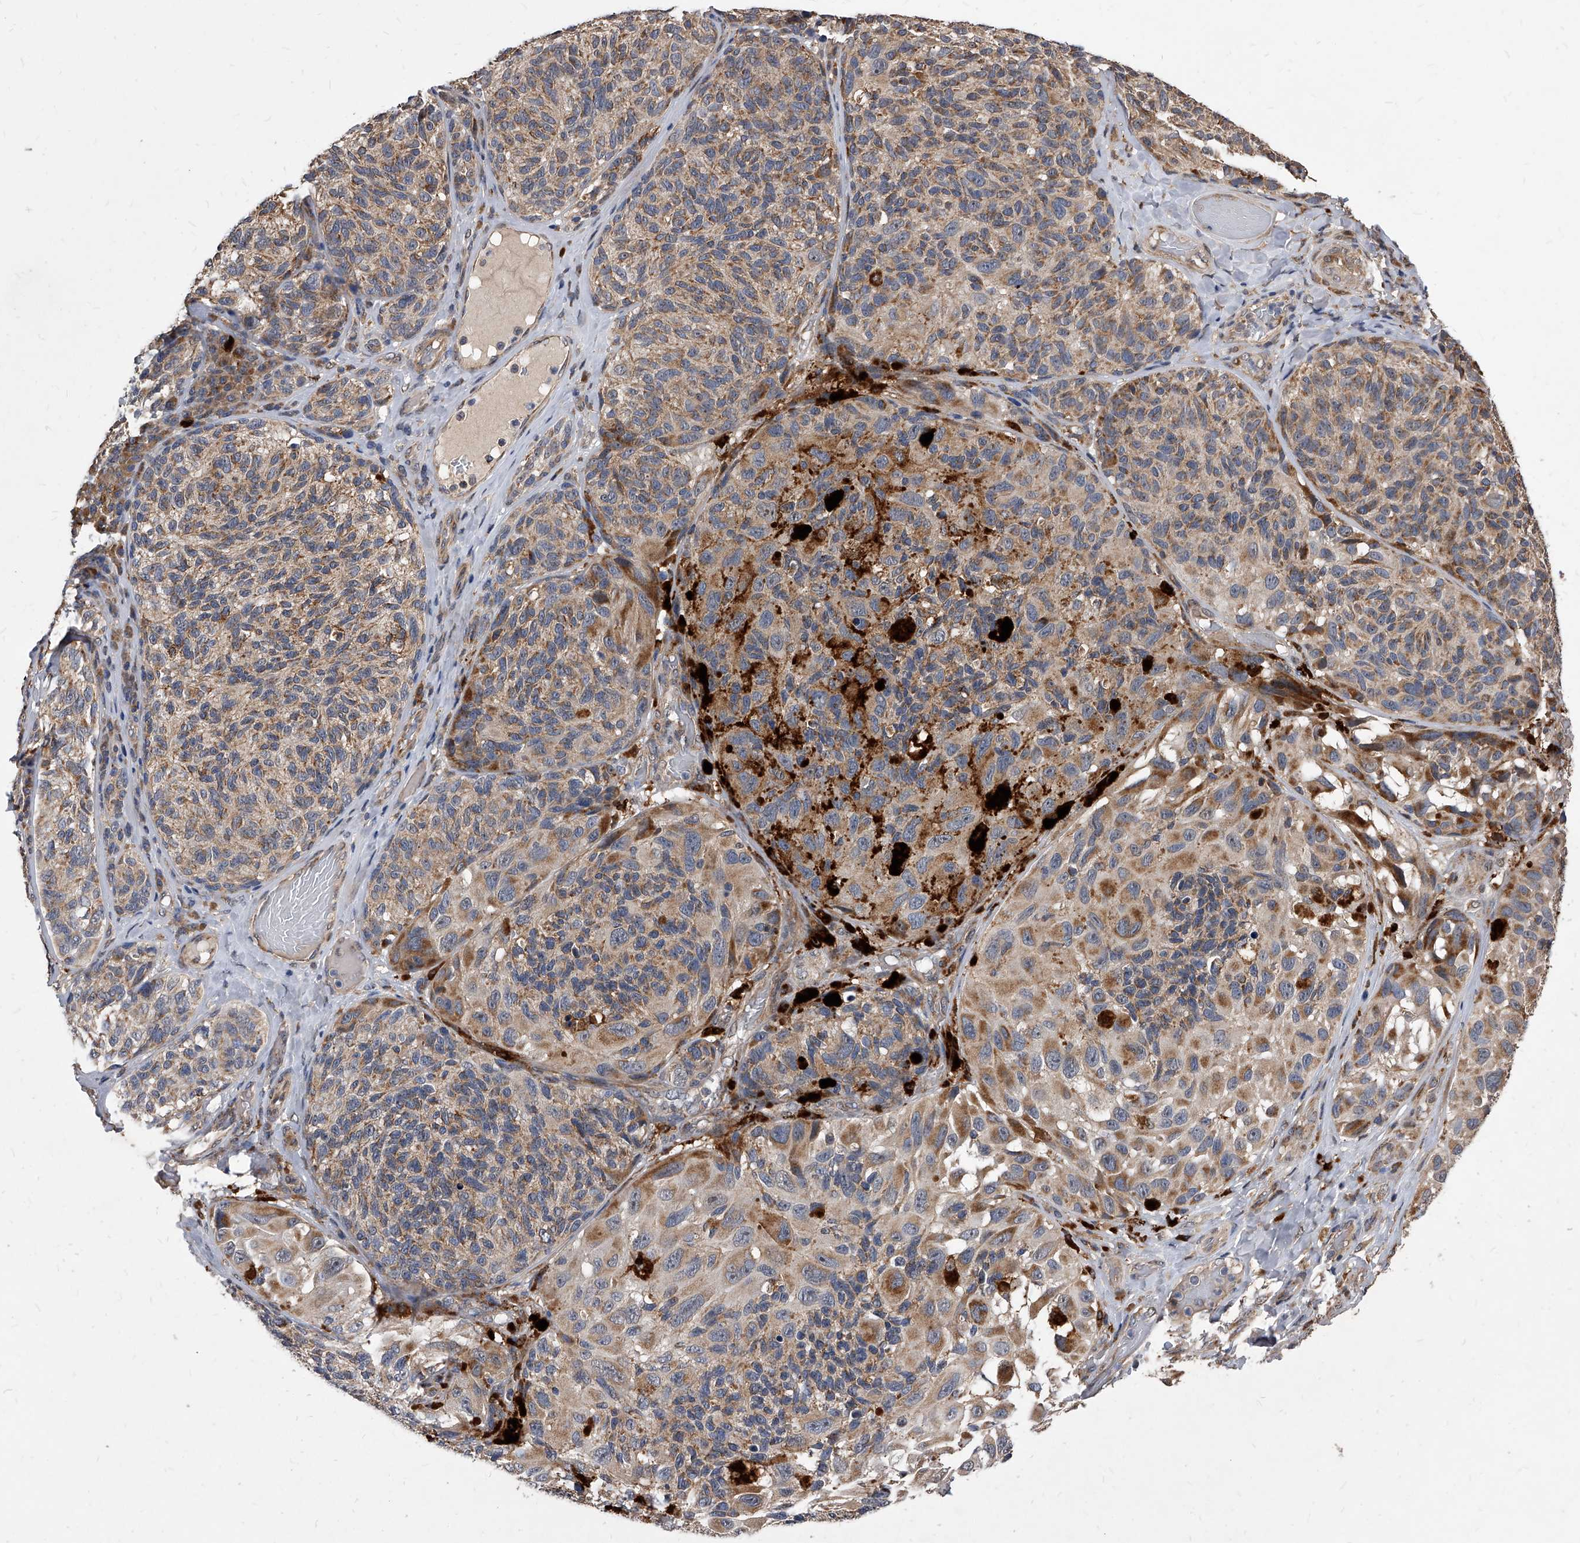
{"staining": {"intensity": "moderate", "quantity": "25%-75%", "location": "cytoplasmic/membranous"}, "tissue": "melanoma", "cell_type": "Tumor cells", "image_type": "cancer", "snomed": [{"axis": "morphology", "description": "Malignant melanoma, NOS"}, {"axis": "topography", "description": "Skin"}], "caption": "This micrograph demonstrates melanoma stained with IHC to label a protein in brown. The cytoplasmic/membranous of tumor cells show moderate positivity for the protein. Nuclei are counter-stained blue.", "gene": "SOBP", "patient": {"sex": "female", "age": 73}}